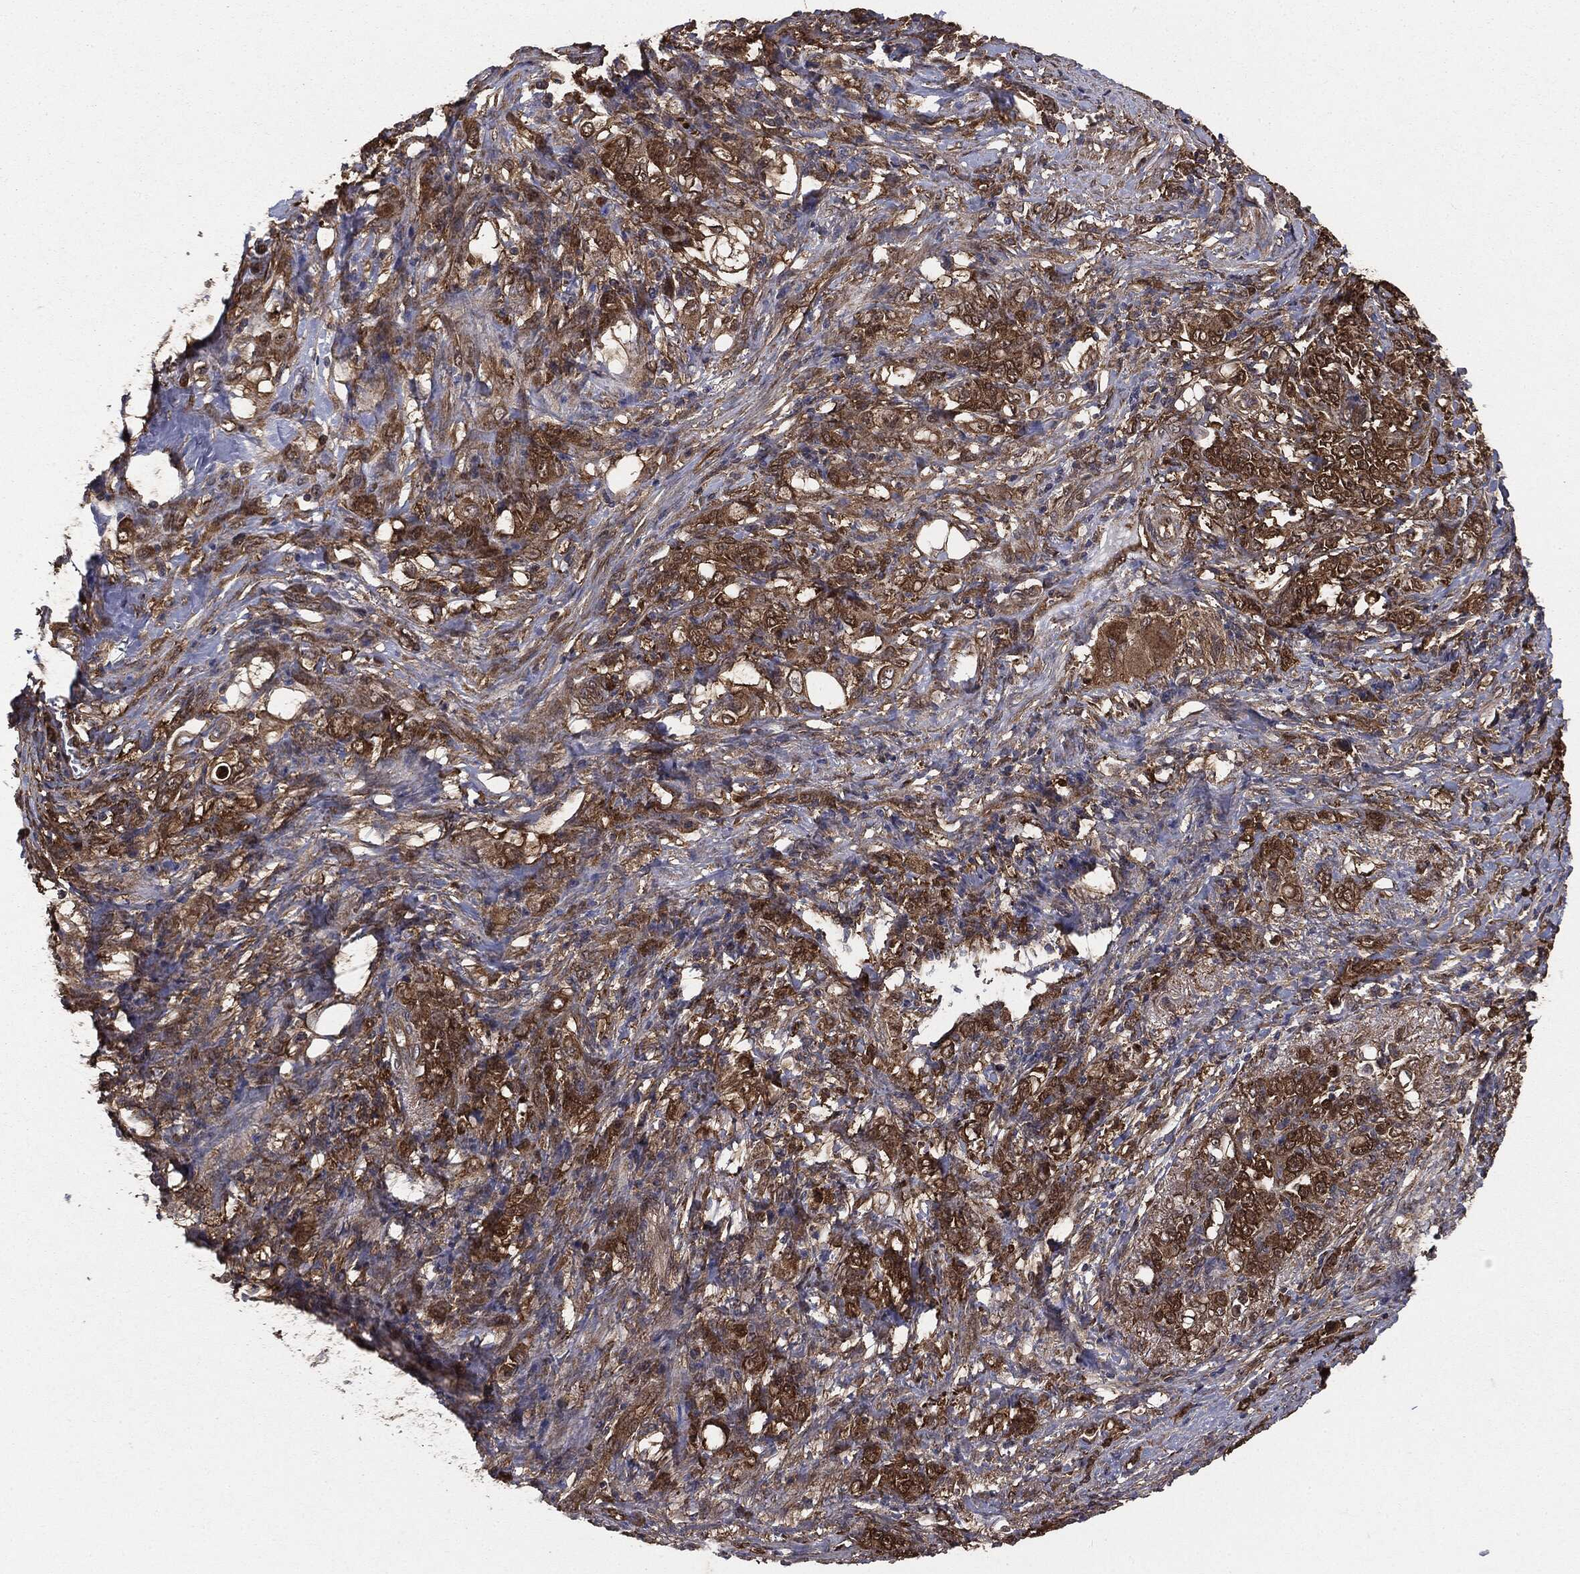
{"staining": {"intensity": "strong", "quantity": ">75%", "location": "cytoplasmic/membranous"}, "tissue": "stomach cancer", "cell_type": "Tumor cells", "image_type": "cancer", "snomed": [{"axis": "morphology", "description": "Normal tissue, NOS"}, {"axis": "morphology", "description": "Adenocarcinoma, NOS"}, {"axis": "topography", "description": "Stomach"}], "caption": "High-power microscopy captured an immunohistochemistry photomicrograph of adenocarcinoma (stomach), revealing strong cytoplasmic/membranous staining in about >75% of tumor cells.", "gene": "NME1", "patient": {"sex": "female", "age": 79}}